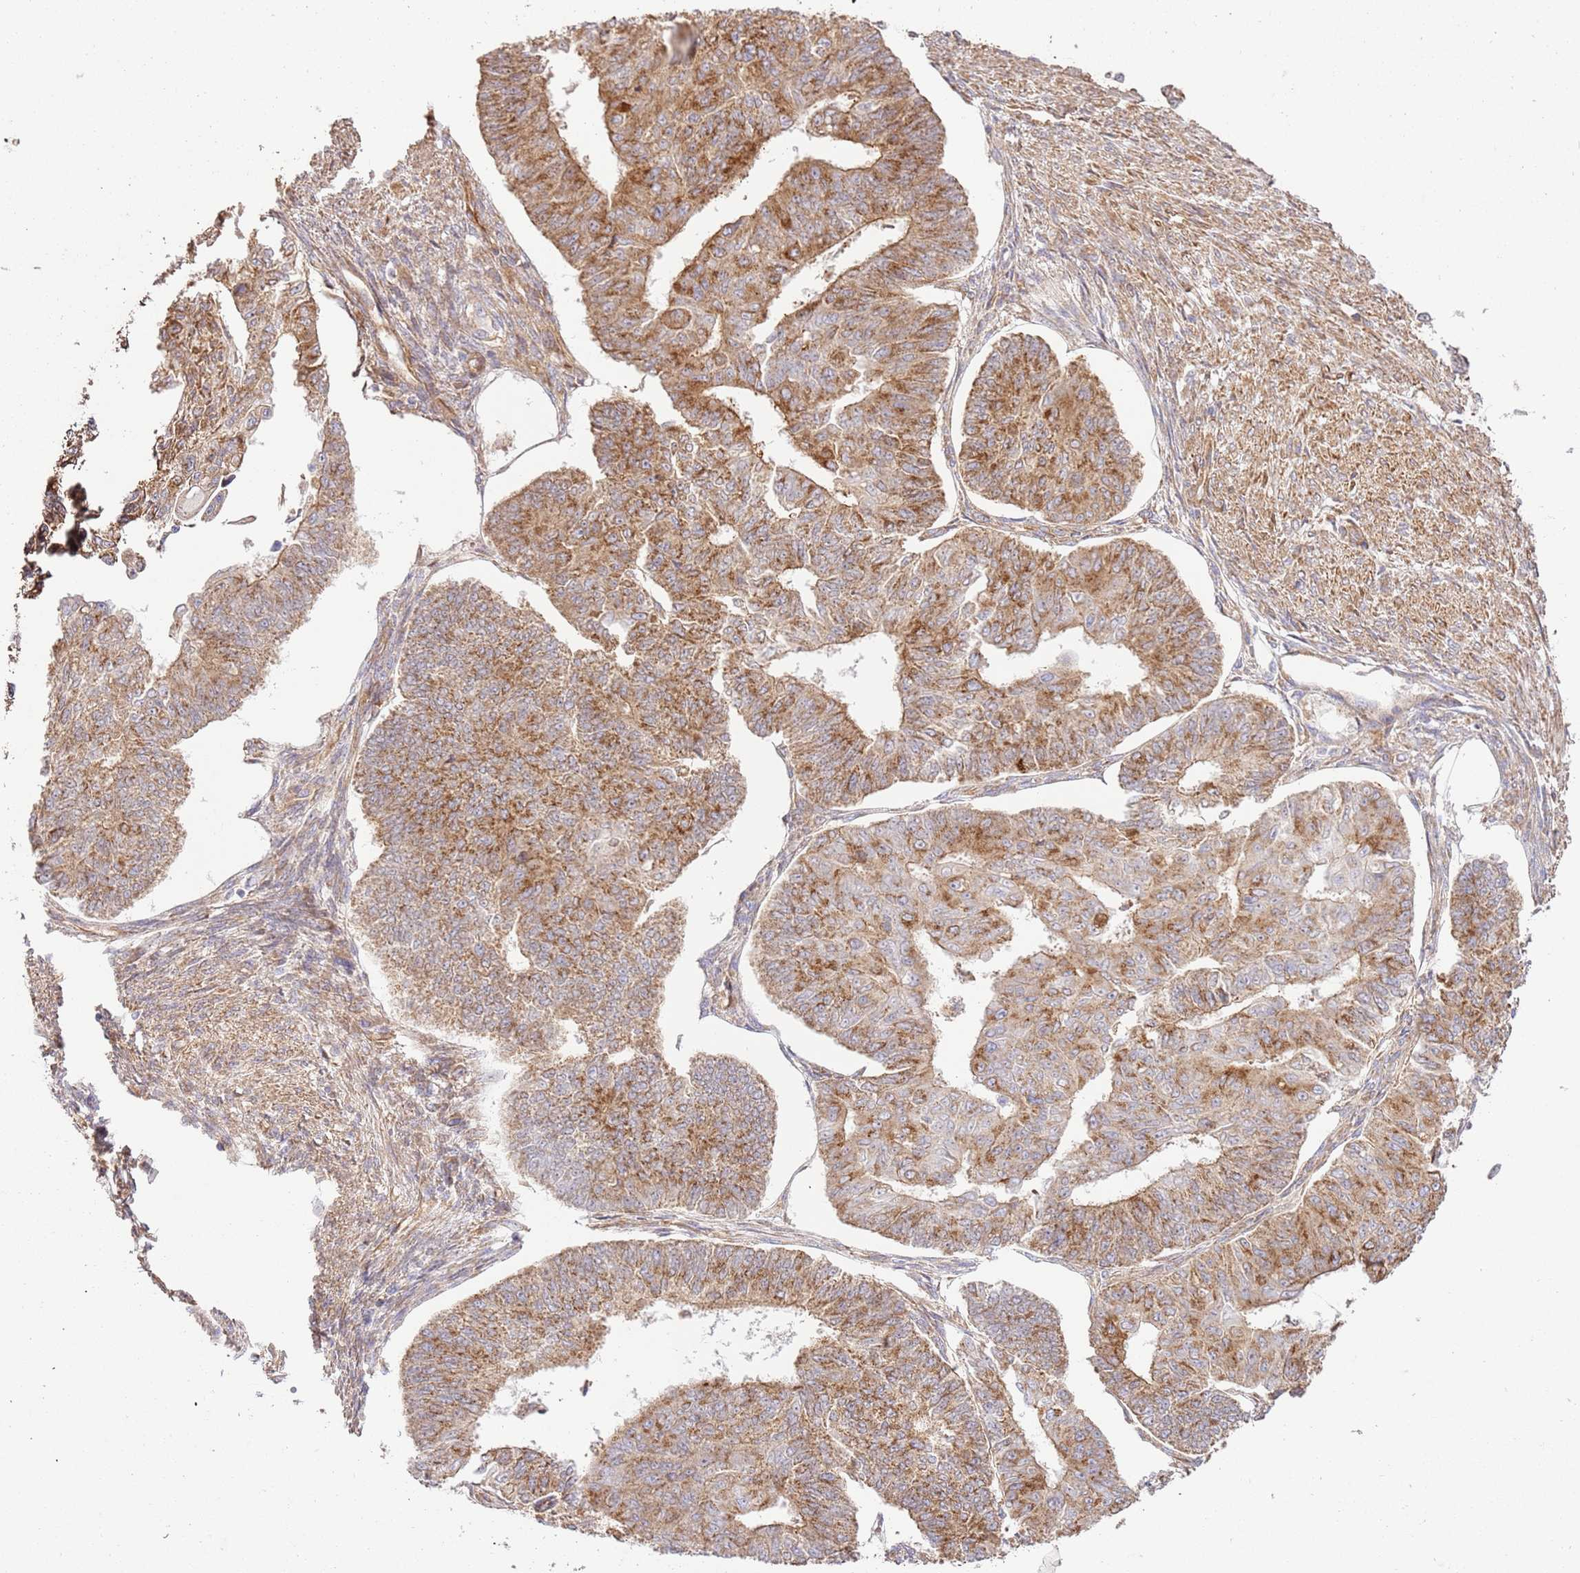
{"staining": {"intensity": "moderate", "quantity": ">75%", "location": "cytoplasmic/membranous"}, "tissue": "endometrial cancer", "cell_type": "Tumor cells", "image_type": "cancer", "snomed": [{"axis": "morphology", "description": "Adenocarcinoma, NOS"}, {"axis": "topography", "description": "Endometrium"}], "caption": "Moderate cytoplasmic/membranous protein staining is identified in approximately >75% of tumor cells in endometrial cancer (adenocarcinoma). The protein of interest is shown in brown color, while the nuclei are stained blue.", "gene": "ZBTB39", "patient": {"sex": "female", "age": 32}}